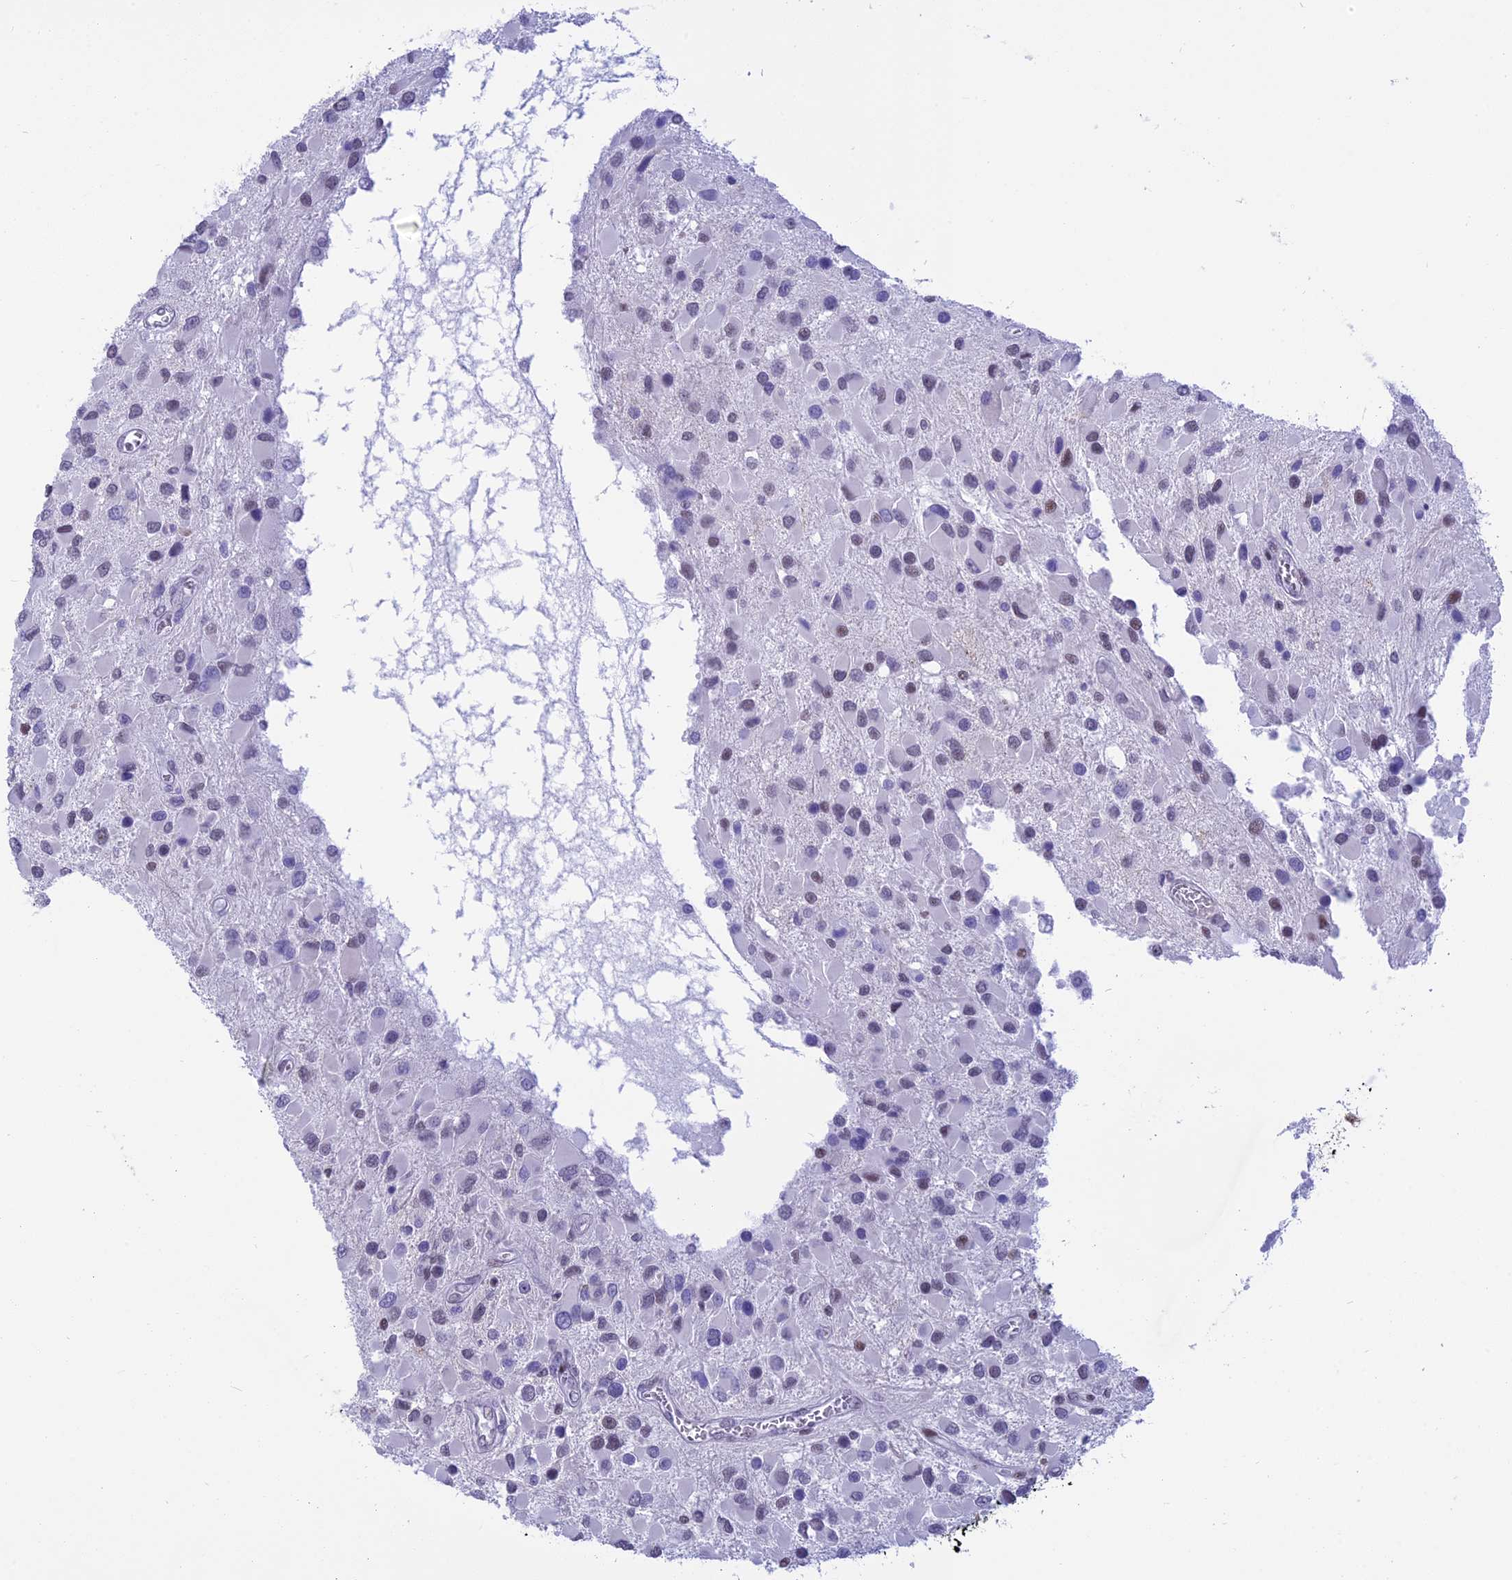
{"staining": {"intensity": "weak", "quantity": "<25%", "location": "nuclear"}, "tissue": "glioma", "cell_type": "Tumor cells", "image_type": "cancer", "snomed": [{"axis": "morphology", "description": "Glioma, malignant, High grade"}, {"axis": "topography", "description": "Brain"}], "caption": "IHC photomicrograph of malignant high-grade glioma stained for a protein (brown), which shows no positivity in tumor cells.", "gene": "SPIRE2", "patient": {"sex": "male", "age": 53}}